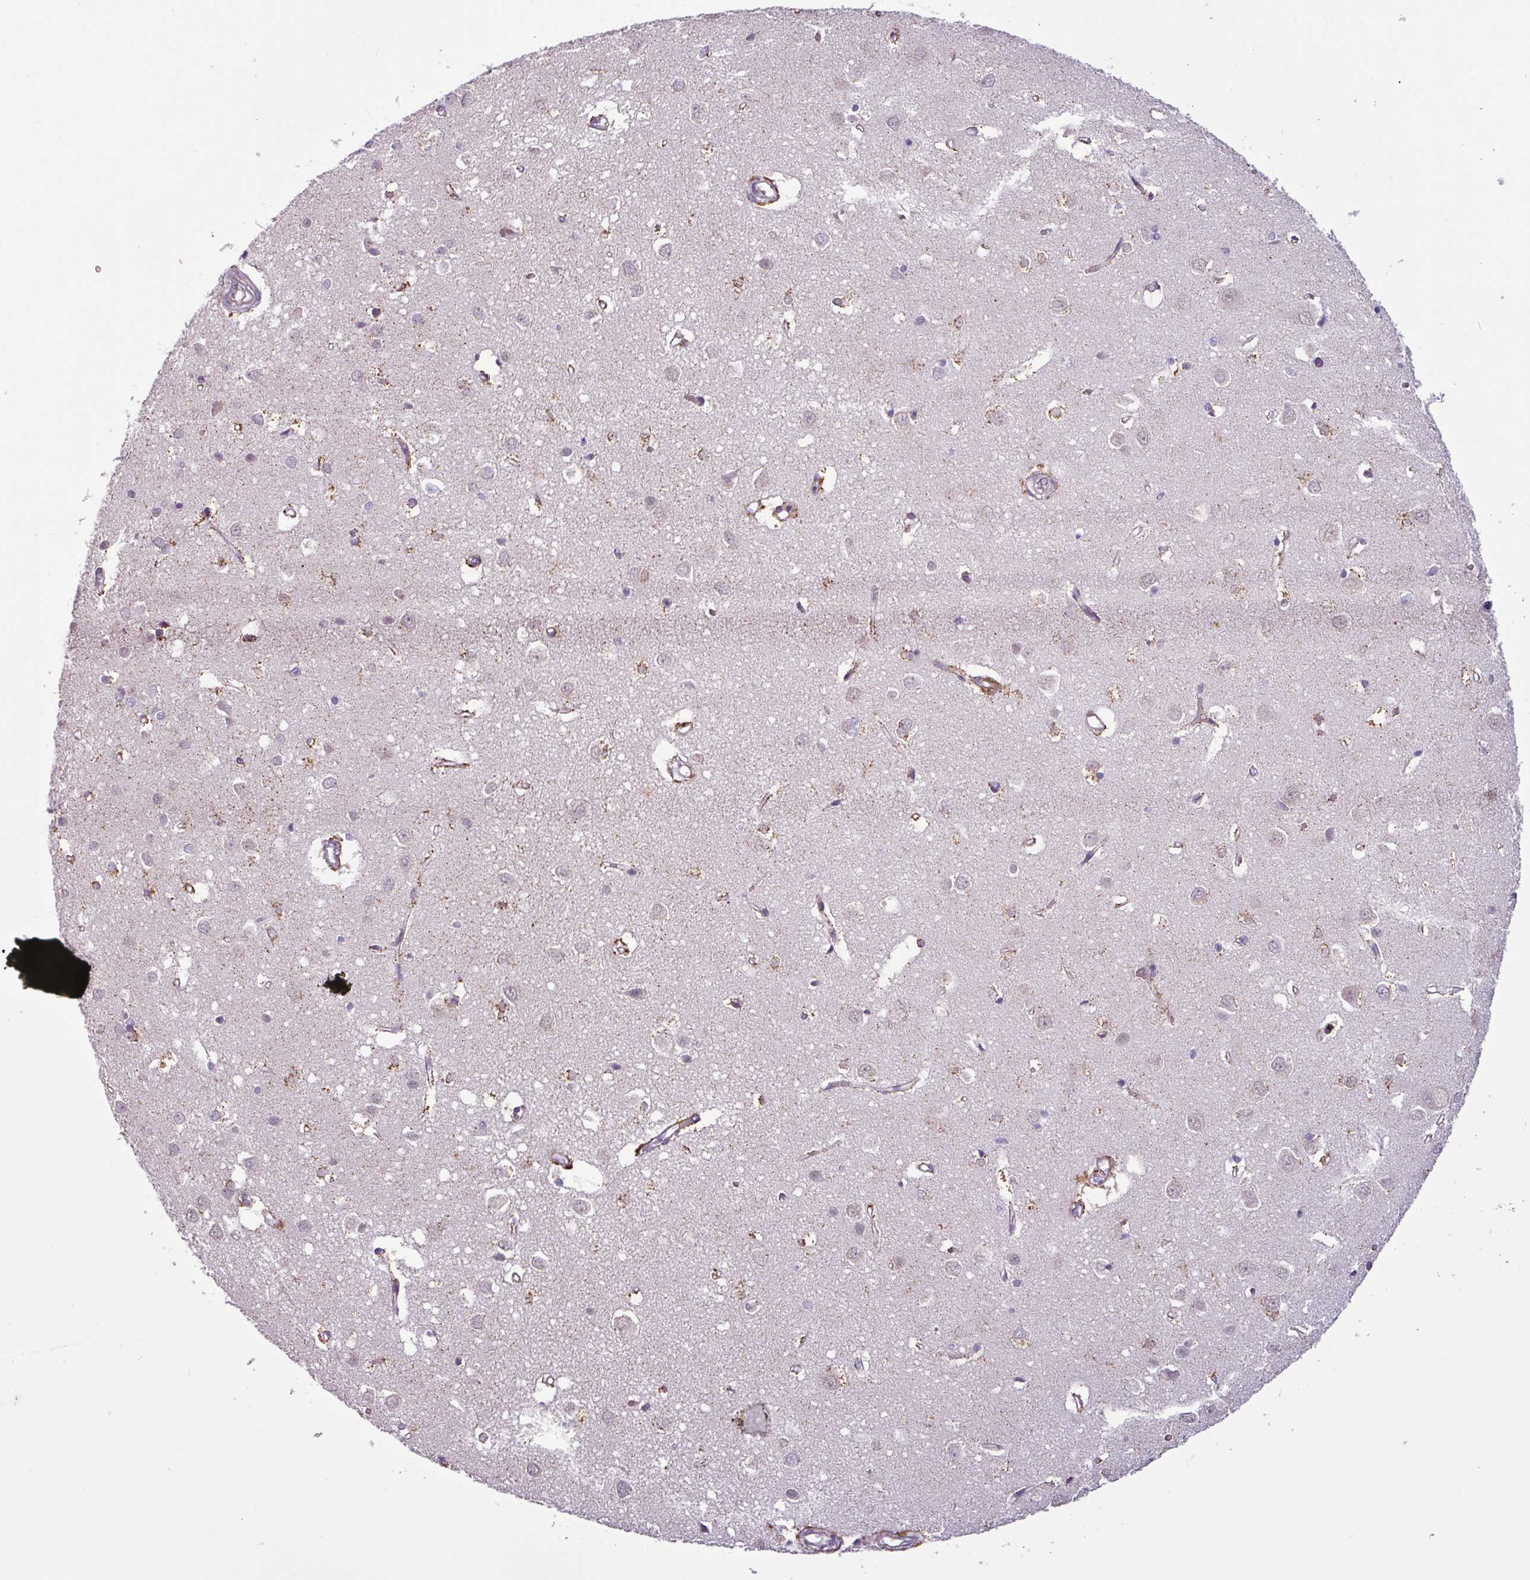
{"staining": {"intensity": "weak", "quantity": "25%-75%", "location": "cytoplasmic/membranous"}, "tissue": "cerebral cortex", "cell_type": "Endothelial cells", "image_type": "normal", "snomed": [{"axis": "morphology", "description": "Normal tissue, NOS"}, {"axis": "topography", "description": "Cerebral cortex"}], "caption": "Immunohistochemistry (IHC) (DAB) staining of normal human cerebral cortex demonstrates weak cytoplasmic/membranous protein staining in about 25%-75% of endothelial cells.", "gene": "CD8A", "patient": {"sex": "female", "age": 64}}